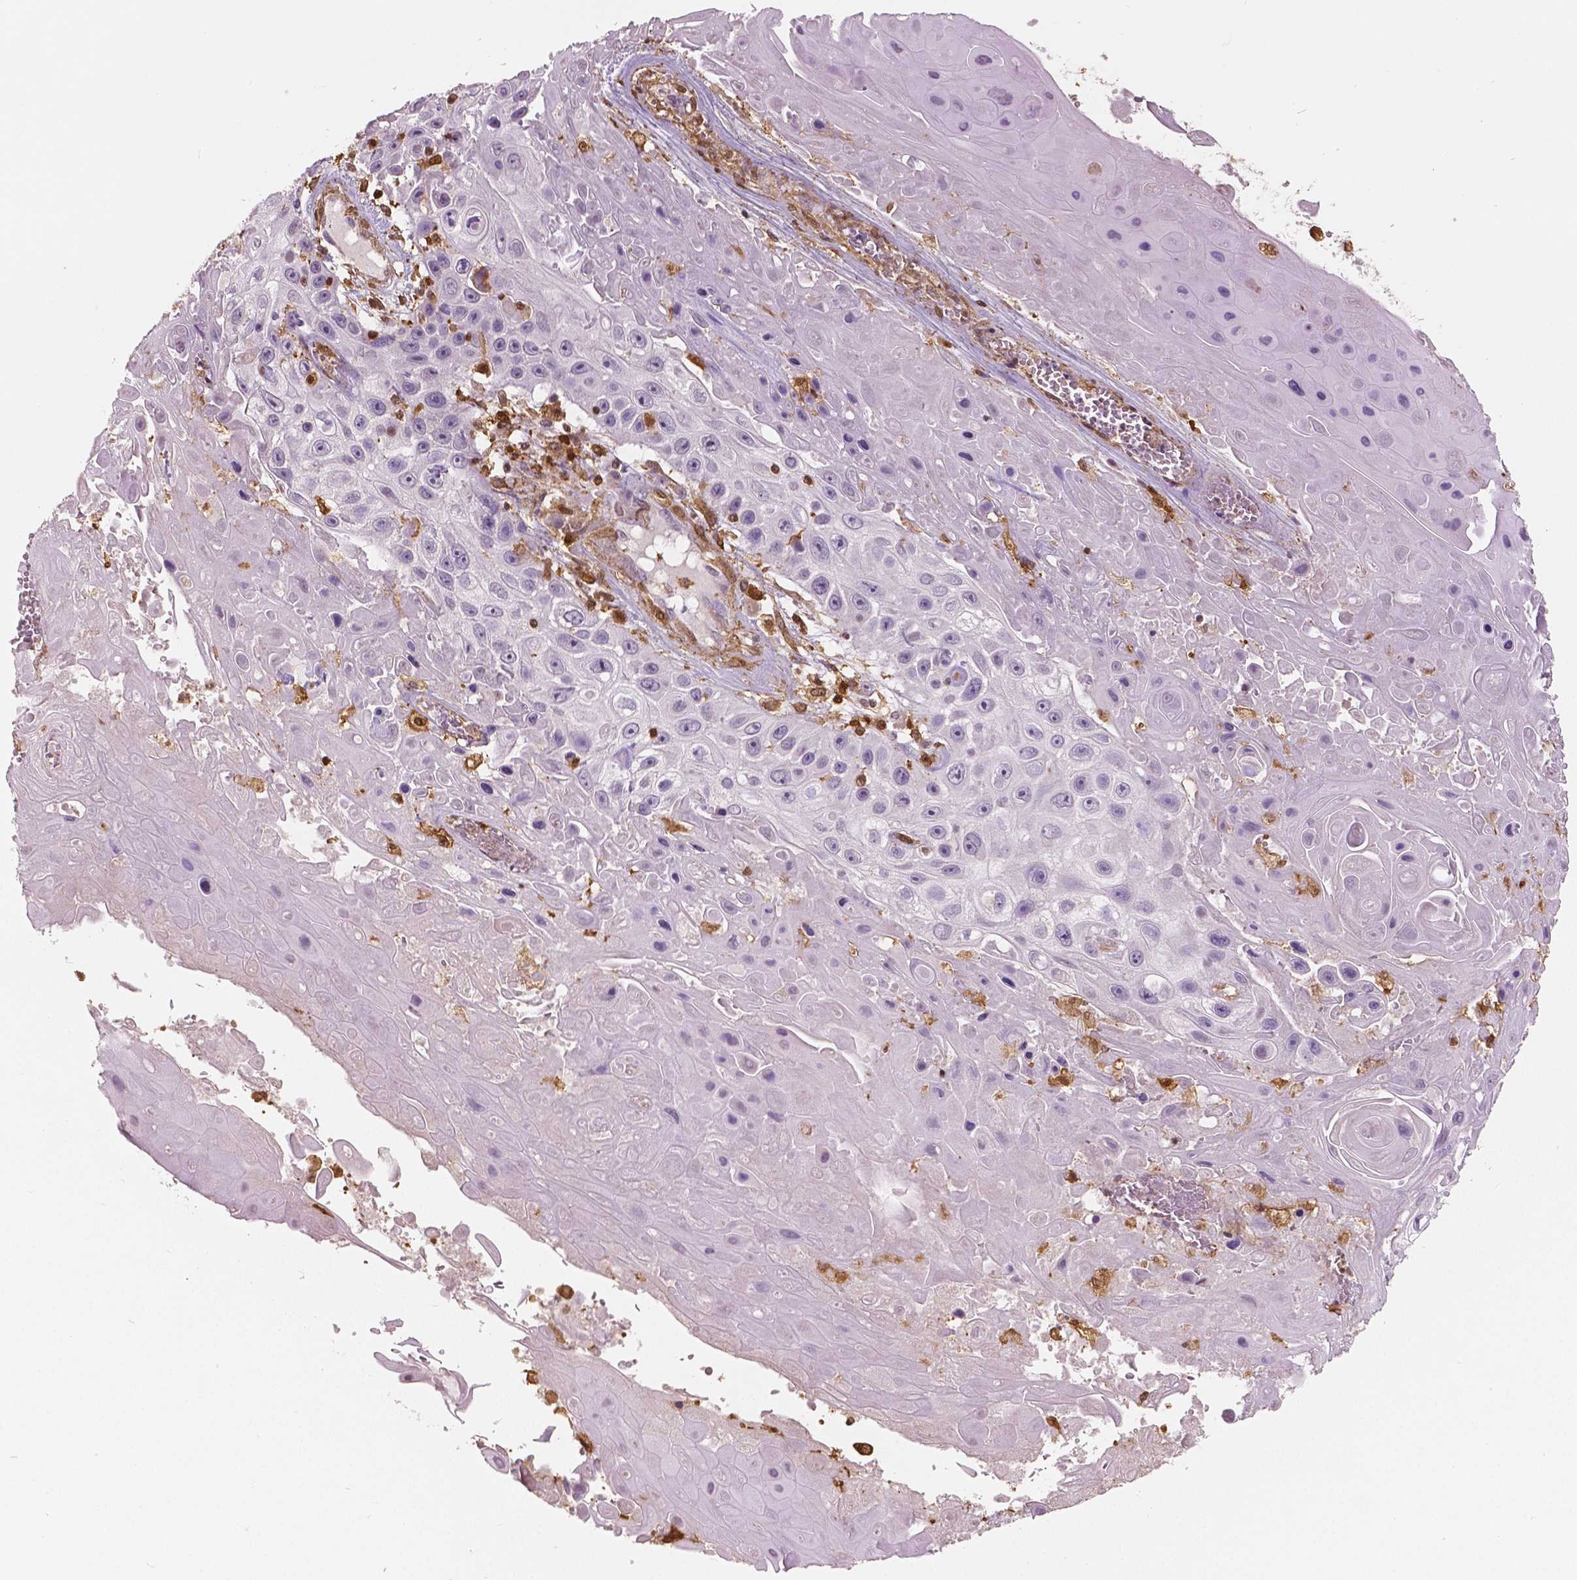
{"staining": {"intensity": "negative", "quantity": "none", "location": "none"}, "tissue": "skin cancer", "cell_type": "Tumor cells", "image_type": "cancer", "snomed": [{"axis": "morphology", "description": "Squamous cell carcinoma, NOS"}, {"axis": "topography", "description": "Skin"}], "caption": "The image shows no staining of tumor cells in skin cancer (squamous cell carcinoma).", "gene": "S100A4", "patient": {"sex": "male", "age": 82}}